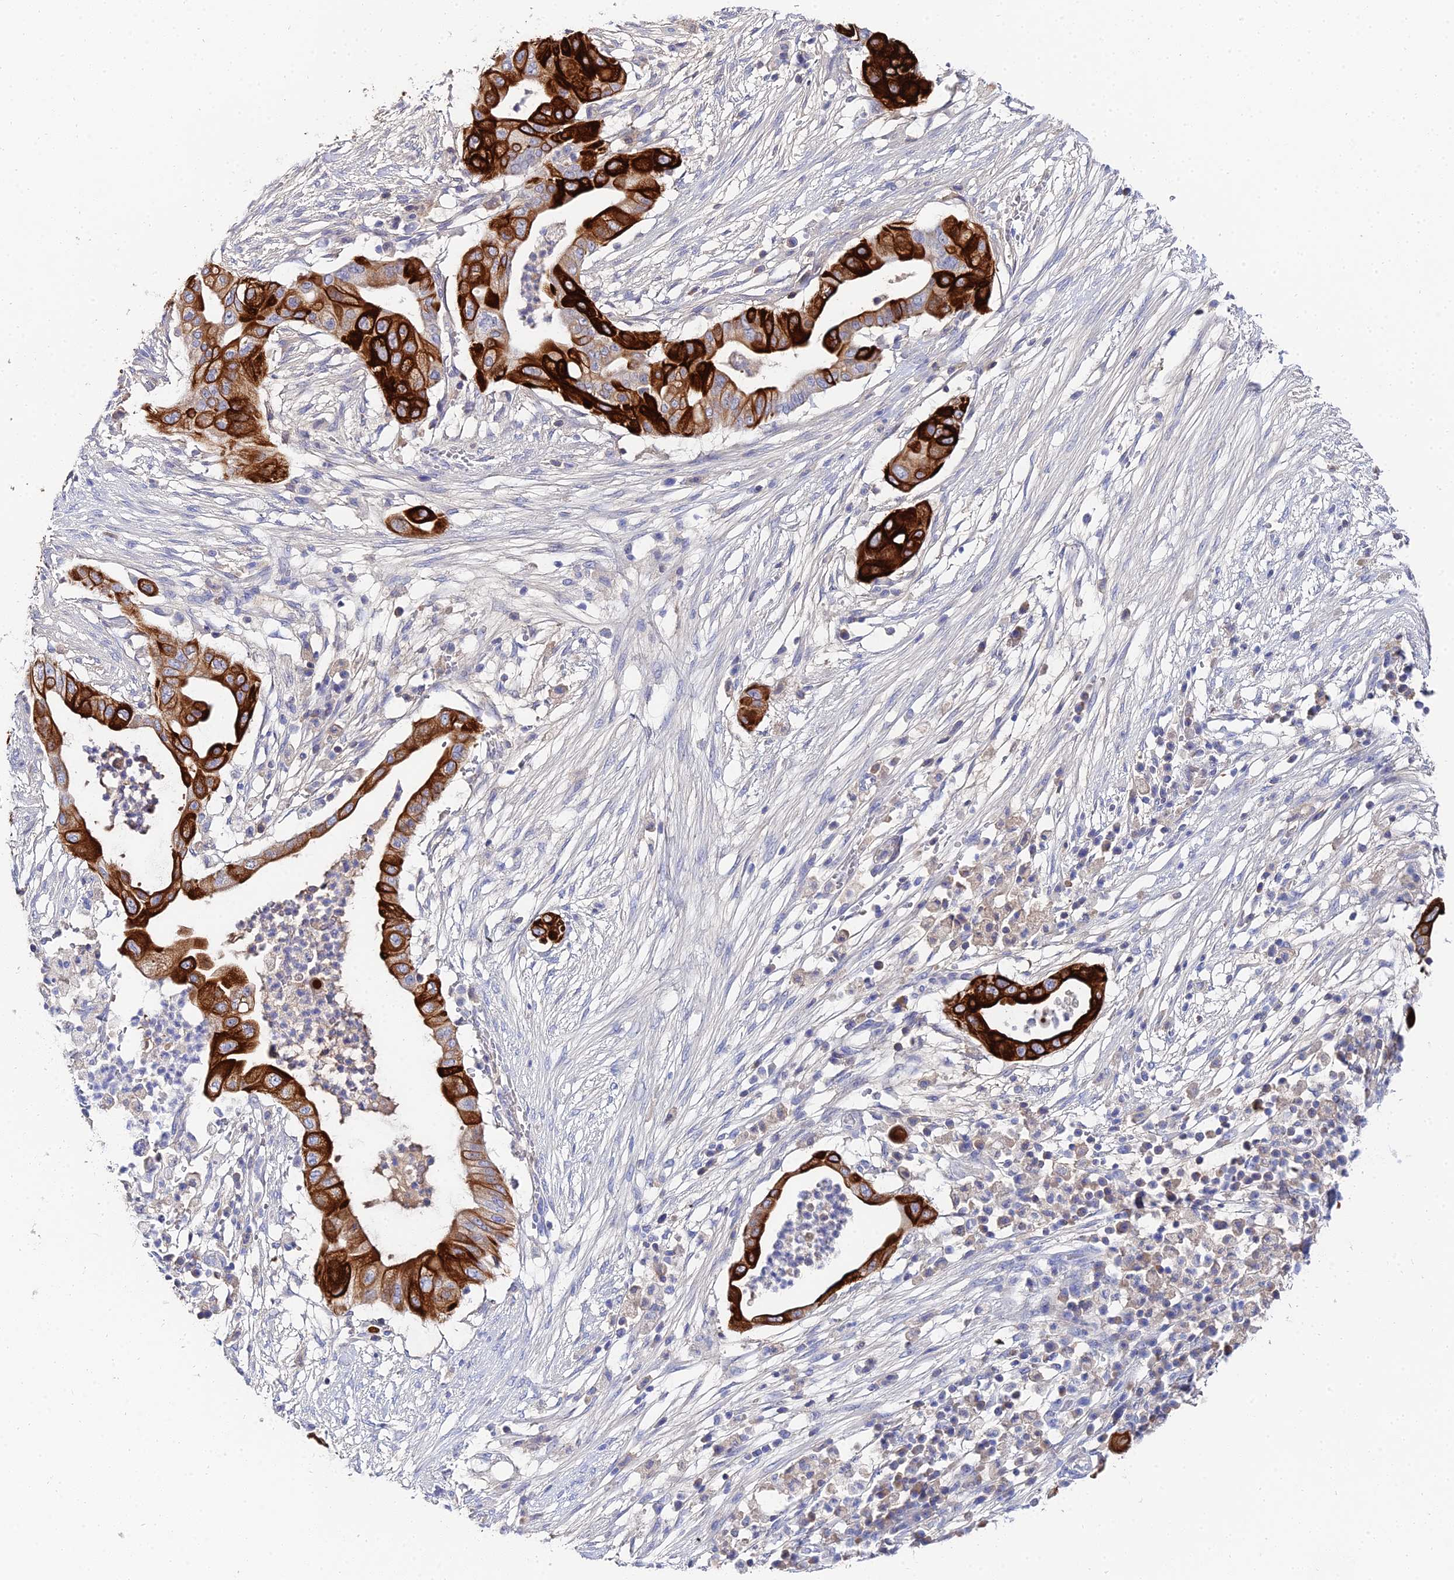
{"staining": {"intensity": "strong", "quantity": ">75%", "location": "cytoplasmic/membranous"}, "tissue": "pancreatic cancer", "cell_type": "Tumor cells", "image_type": "cancer", "snomed": [{"axis": "morphology", "description": "Adenocarcinoma, NOS"}, {"axis": "topography", "description": "Pancreas"}], "caption": "IHC staining of adenocarcinoma (pancreatic), which displays high levels of strong cytoplasmic/membranous positivity in about >75% of tumor cells indicating strong cytoplasmic/membranous protein expression. The staining was performed using DAB (3,3'-diaminobenzidine) (brown) for protein detection and nuclei were counterstained in hematoxylin (blue).", "gene": "KRT17", "patient": {"sex": "male", "age": 68}}